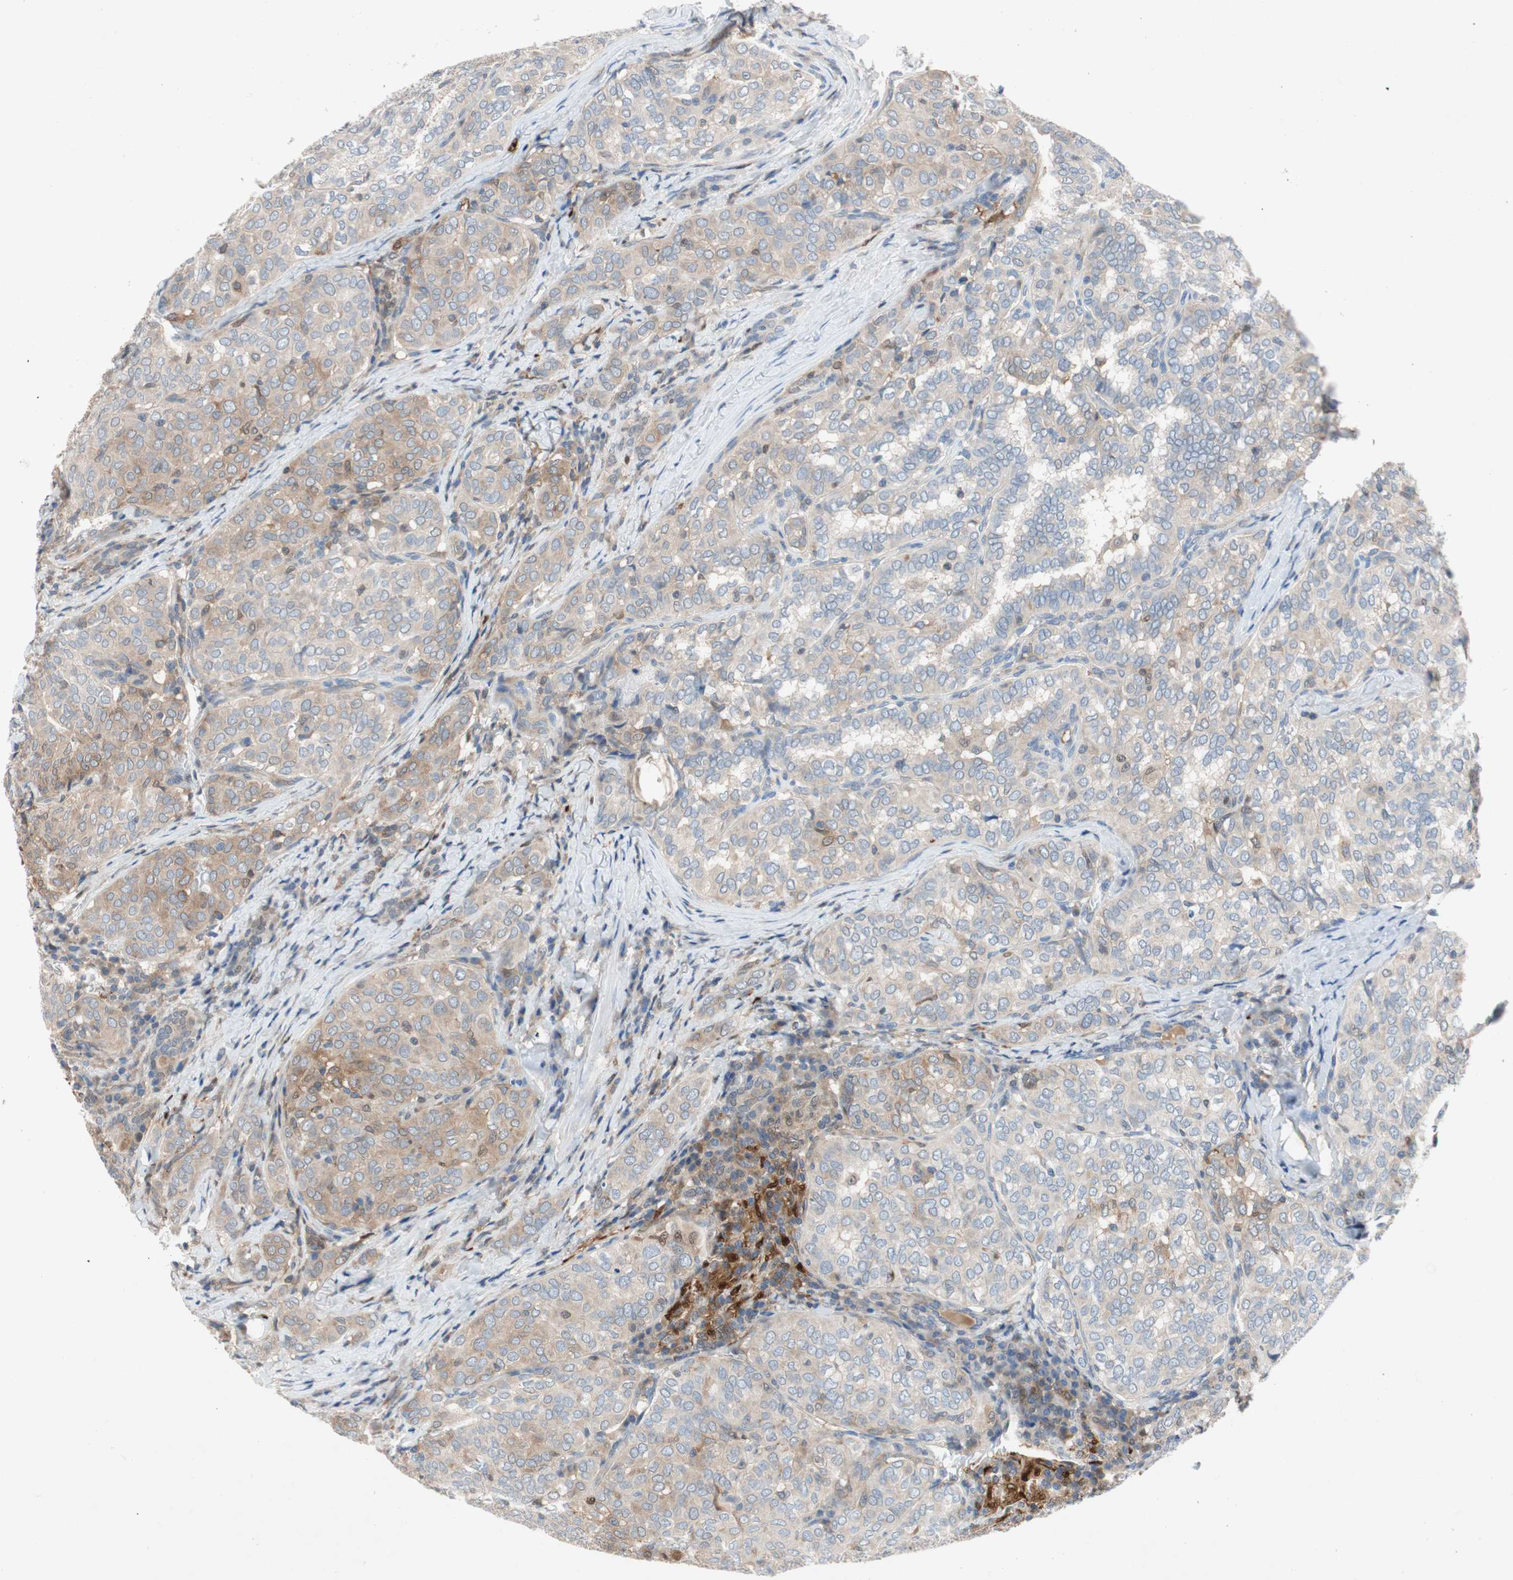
{"staining": {"intensity": "weak", "quantity": "25%-75%", "location": "cytoplasmic/membranous"}, "tissue": "thyroid cancer", "cell_type": "Tumor cells", "image_type": "cancer", "snomed": [{"axis": "morphology", "description": "Normal tissue, NOS"}, {"axis": "morphology", "description": "Papillary adenocarcinoma, NOS"}, {"axis": "topography", "description": "Thyroid gland"}], "caption": "This is a histology image of immunohistochemistry (IHC) staining of thyroid cancer, which shows weak expression in the cytoplasmic/membranous of tumor cells.", "gene": "RELB", "patient": {"sex": "female", "age": 30}}